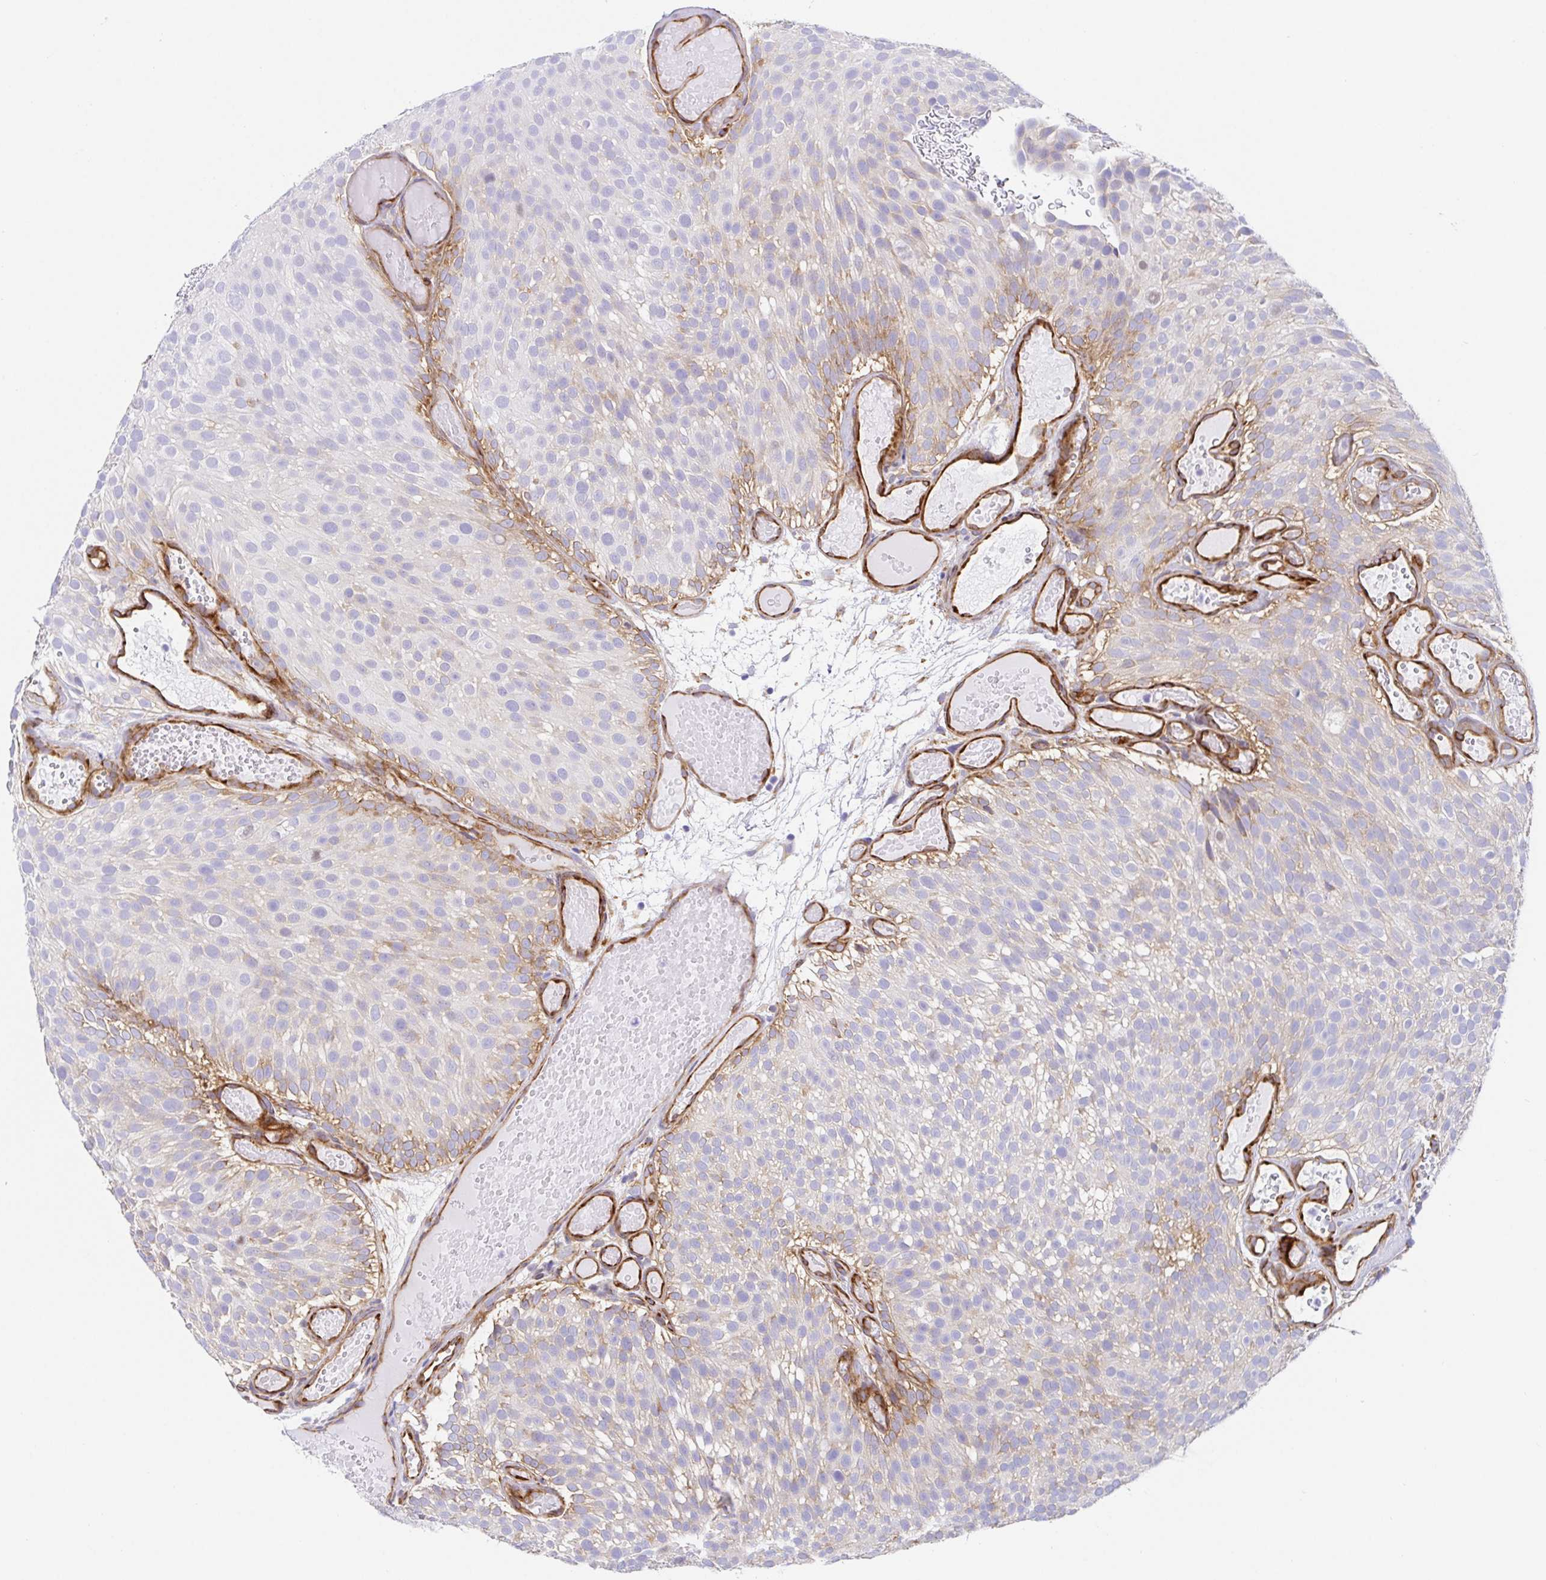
{"staining": {"intensity": "weak", "quantity": "<25%", "location": "cytoplasmic/membranous"}, "tissue": "urothelial cancer", "cell_type": "Tumor cells", "image_type": "cancer", "snomed": [{"axis": "morphology", "description": "Urothelial carcinoma, Low grade"}, {"axis": "topography", "description": "Urinary bladder"}], "caption": "Immunohistochemistry photomicrograph of urothelial cancer stained for a protein (brown), which displays no staining in tumor cells. The staining is performed using DAB (3,3'-diaminobenzidine) brown chromogen with nuclei counter-stained in using hematoxylin.", "gene": "DOCK1", "patient": {"sex": "male", "age": 78}}